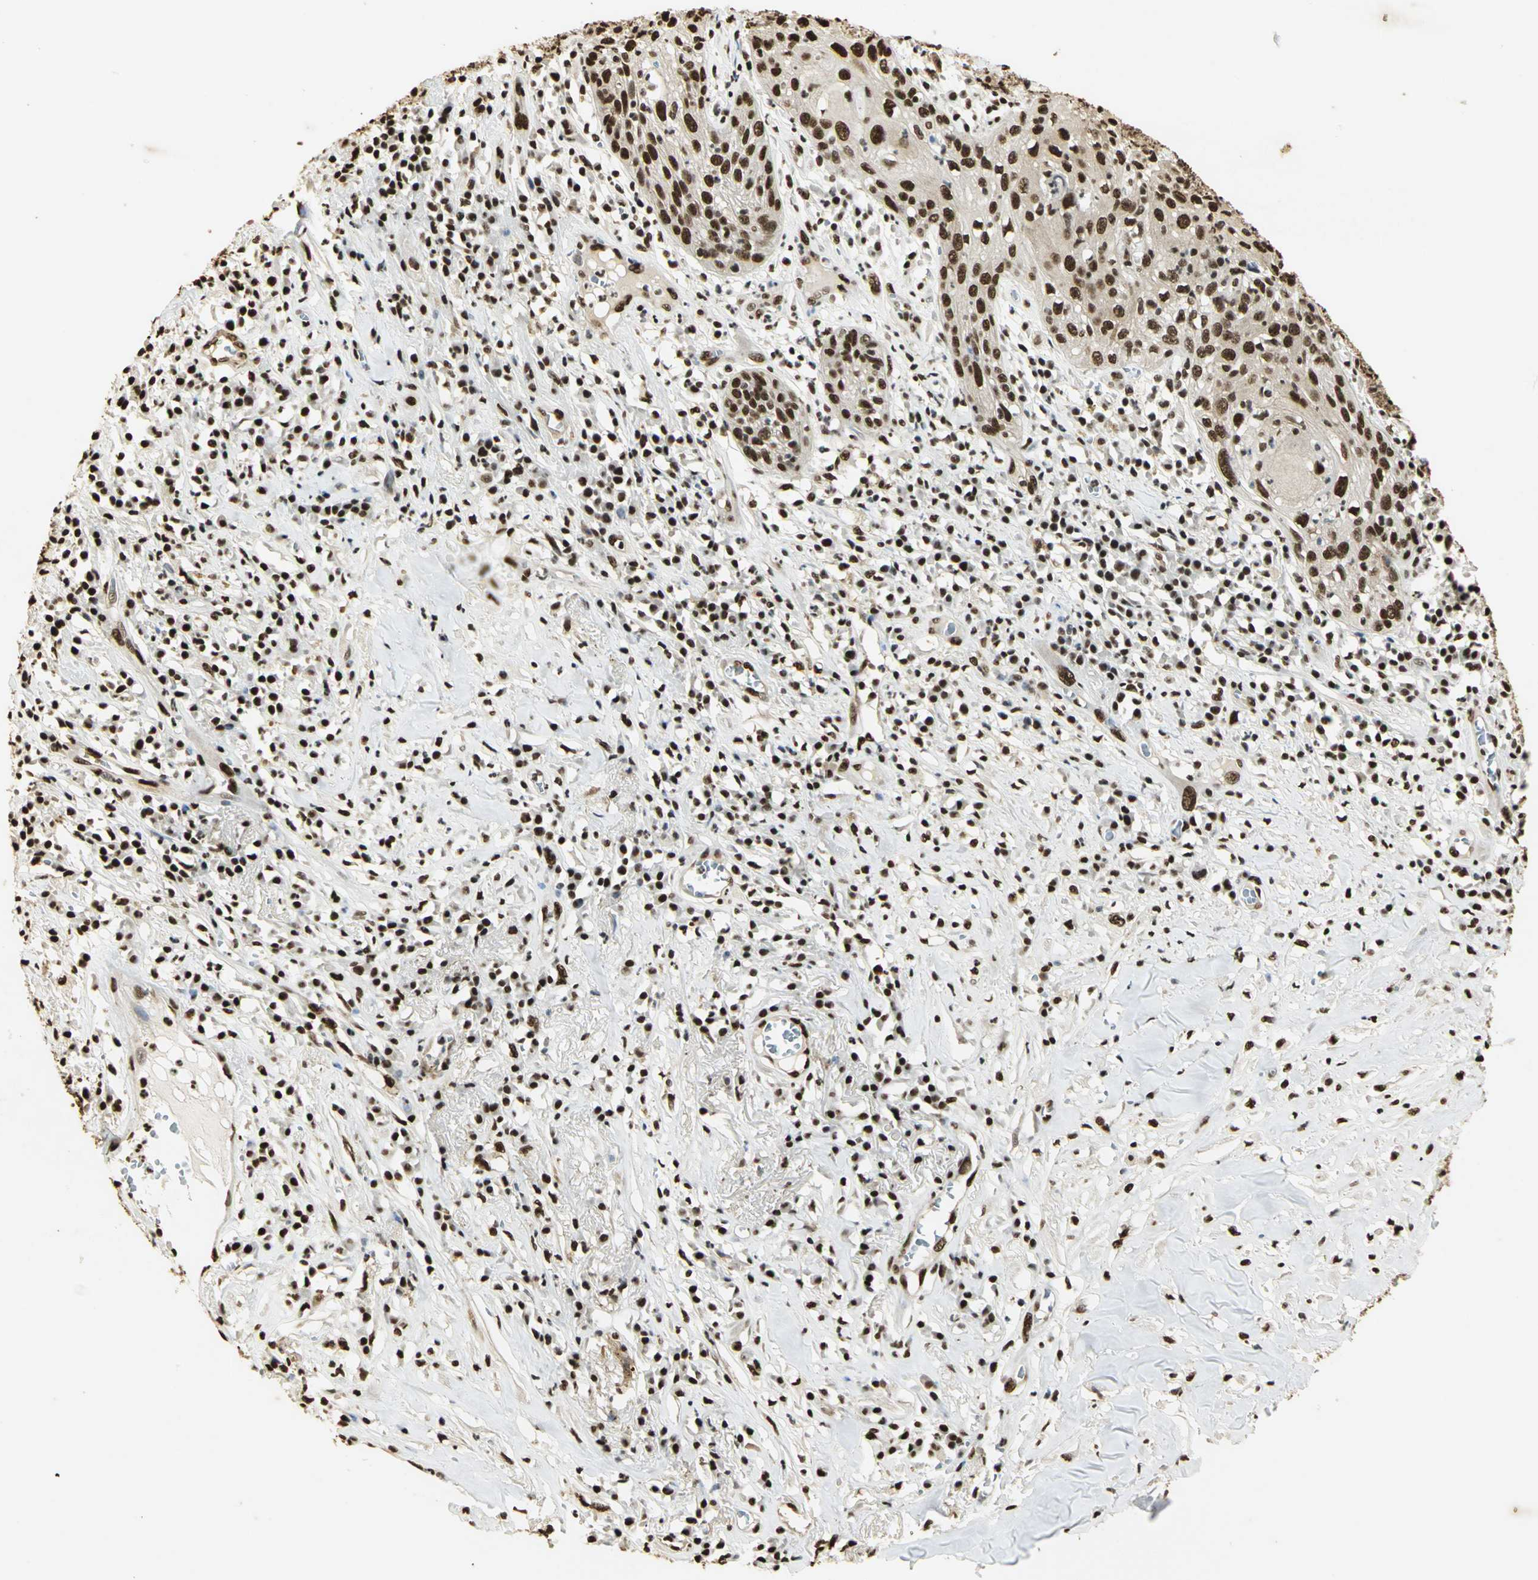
{"staining": {"intensity": "strong", "quantity": ">75%", "location": "nuclear"}, "tissue": "skin cancer", "cell_type": "Tumor cells", "image_type": "cancer", "snomed": [{"axis": "morphology", "description": "Squamous cell carcinoma, NOS"}, {"axis": "topography", "description": "Skin"}], "caption": "Protein expression analysis of skin squamous cell carcinoma demonstrates strong nuclear expression in approximately >75% of tumor cells.", "gene": "SET", "patient": {"sex": "male", "age": 65}}